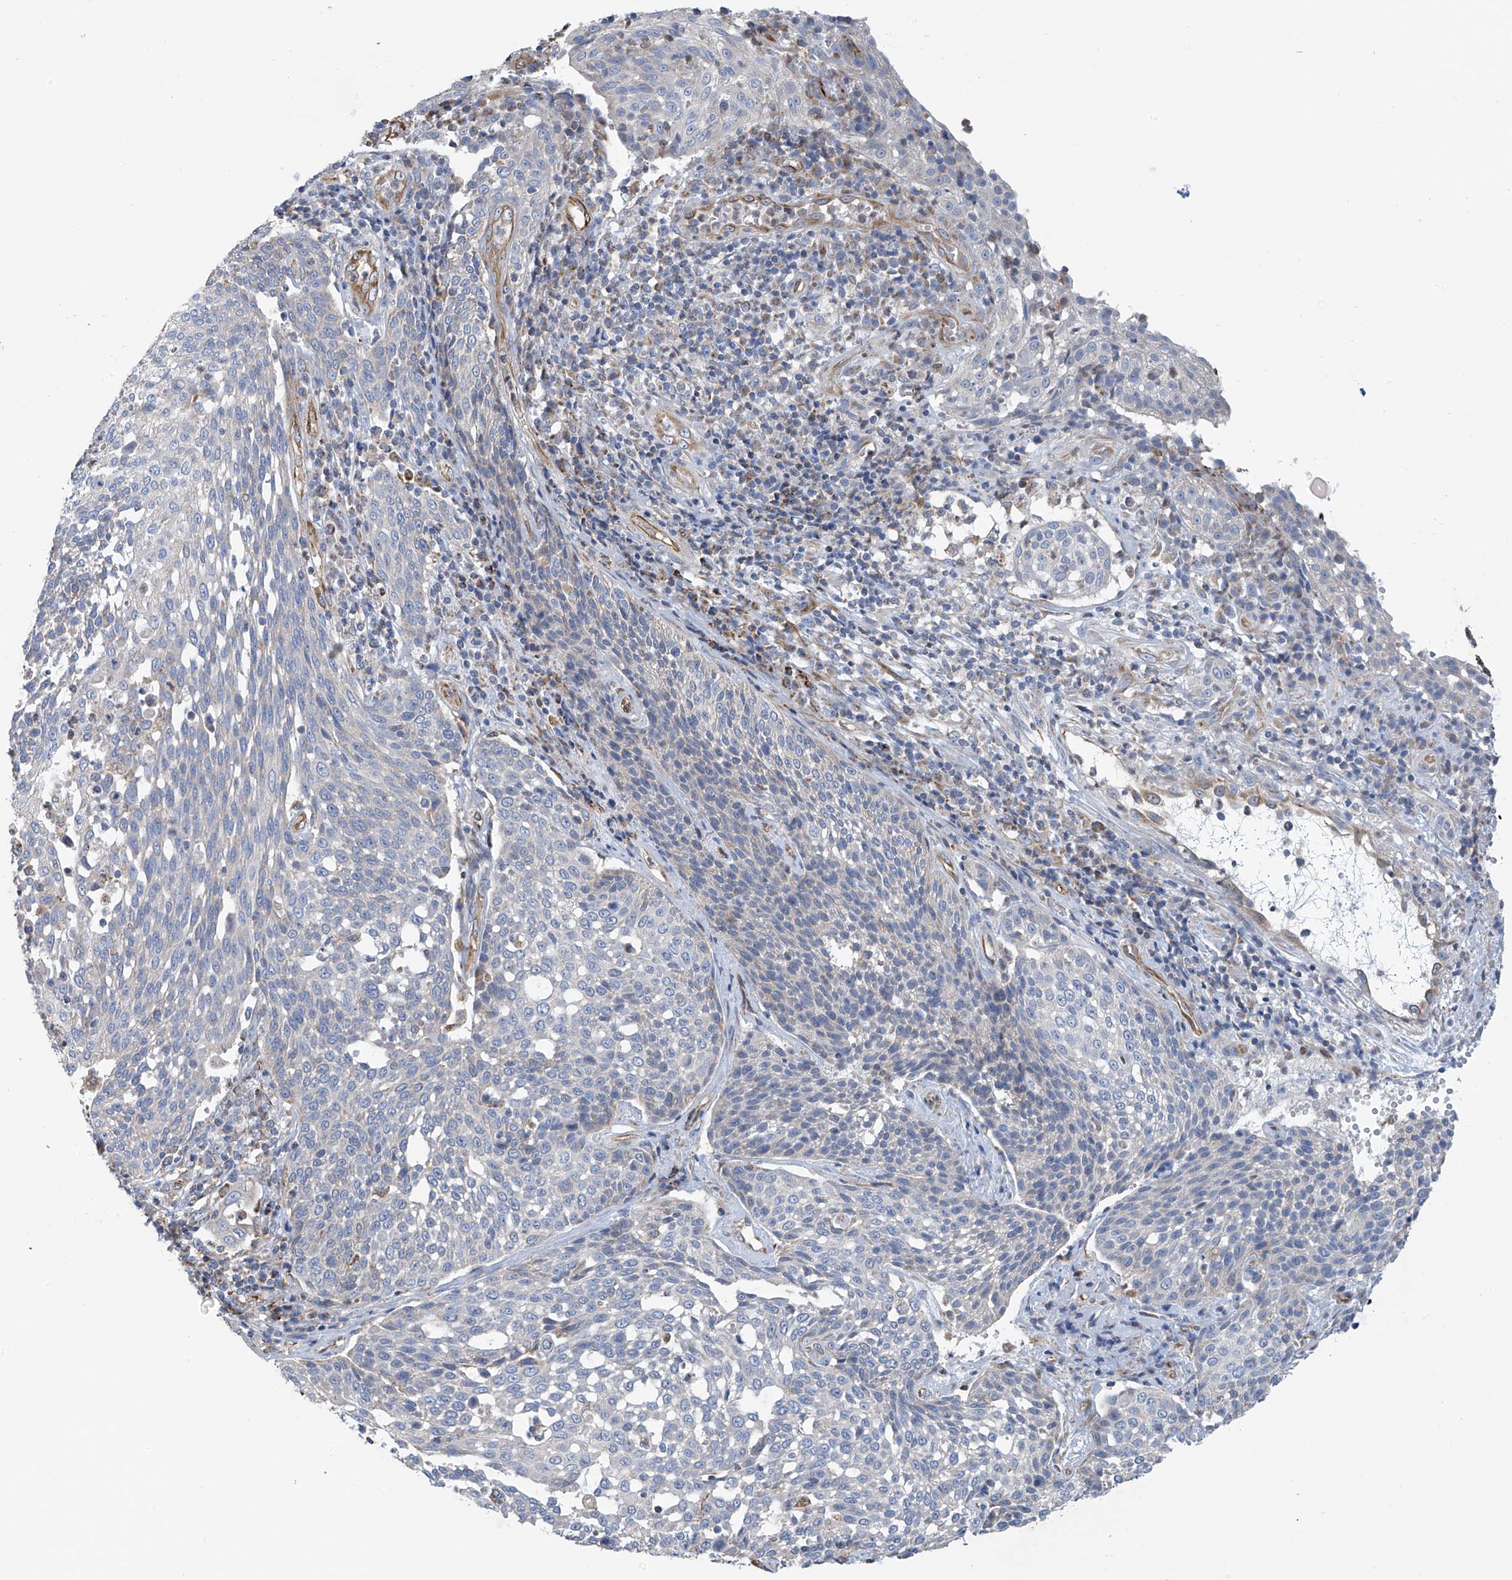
{"staining": {"intensity": "negative", "quantity": "none", "location": "none"}, "tissue": "cervical cancer", "cell_type": "Tumor cells", "image_type": "cancer", "snomed": [{"axis": "morphology", "description": "Squamous cell carcinoma, NOS"}, {"axis": "topography", "description": "Cervix"}], "caption": "Human cervical squamous cell carcinoma stained for a protein using immunohistochemistry demonstrates no positivity in tumor cells.", "gene": "EIF5B", "patient": {"sex": "female", "age": 34}}